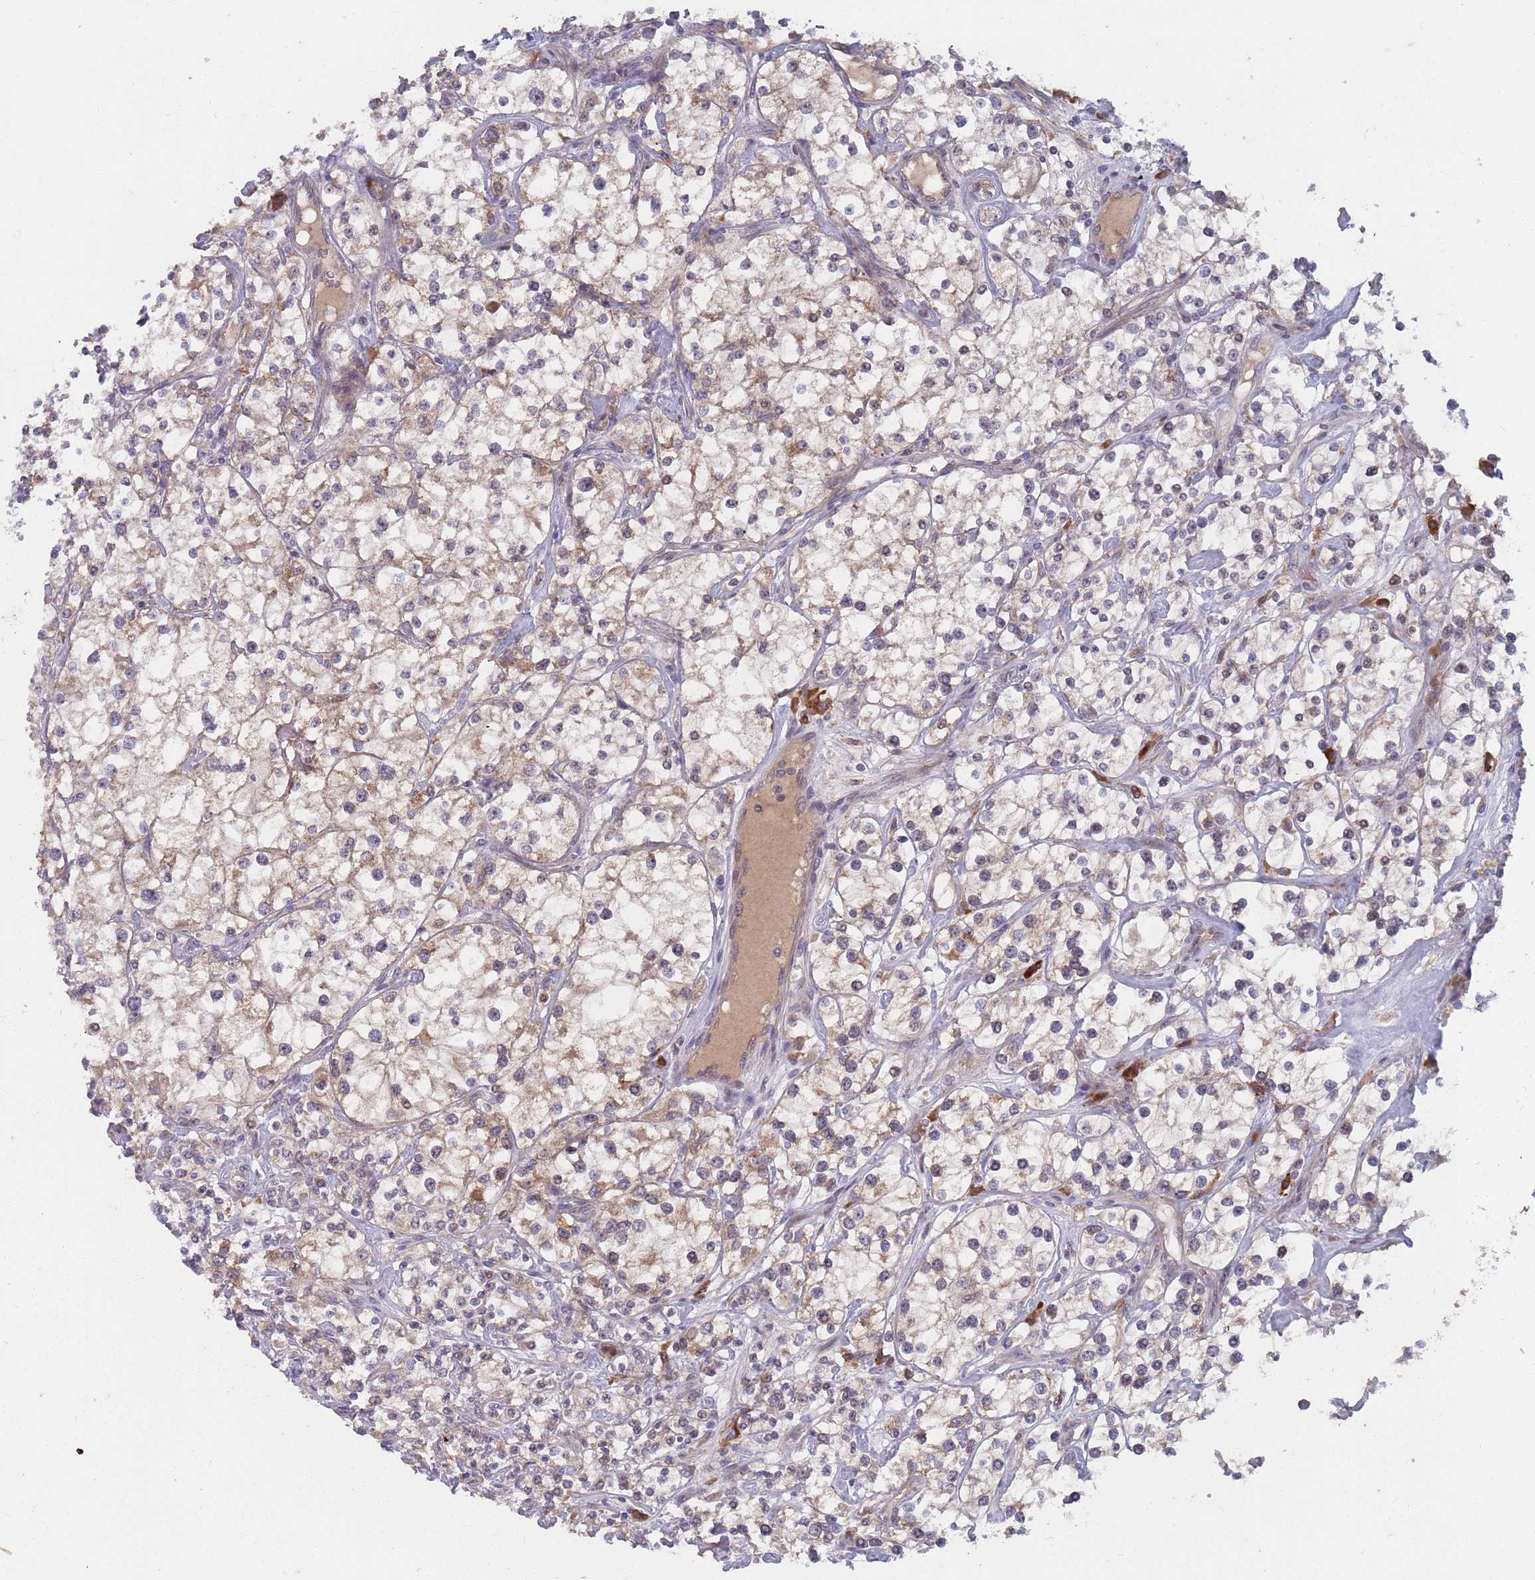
{"staining": {"intensity": "negative", "quantity": "none", "location": "none"}, "tissue": "renal cancer", "cell_type": "Tumor cells", "image_type": "cancer", "snomed": [{"axis": "morphology", "description": "Adenocarcinoma, NOS"}, {"axis": "topography", "description": "Kidney"}], "caption": "Immunohistochemistry of adenocarcinoma (renal) reveals no expression in tumor cells.", "gene": "ZNF140", "patient": {"sex": "male", "age": 77}}